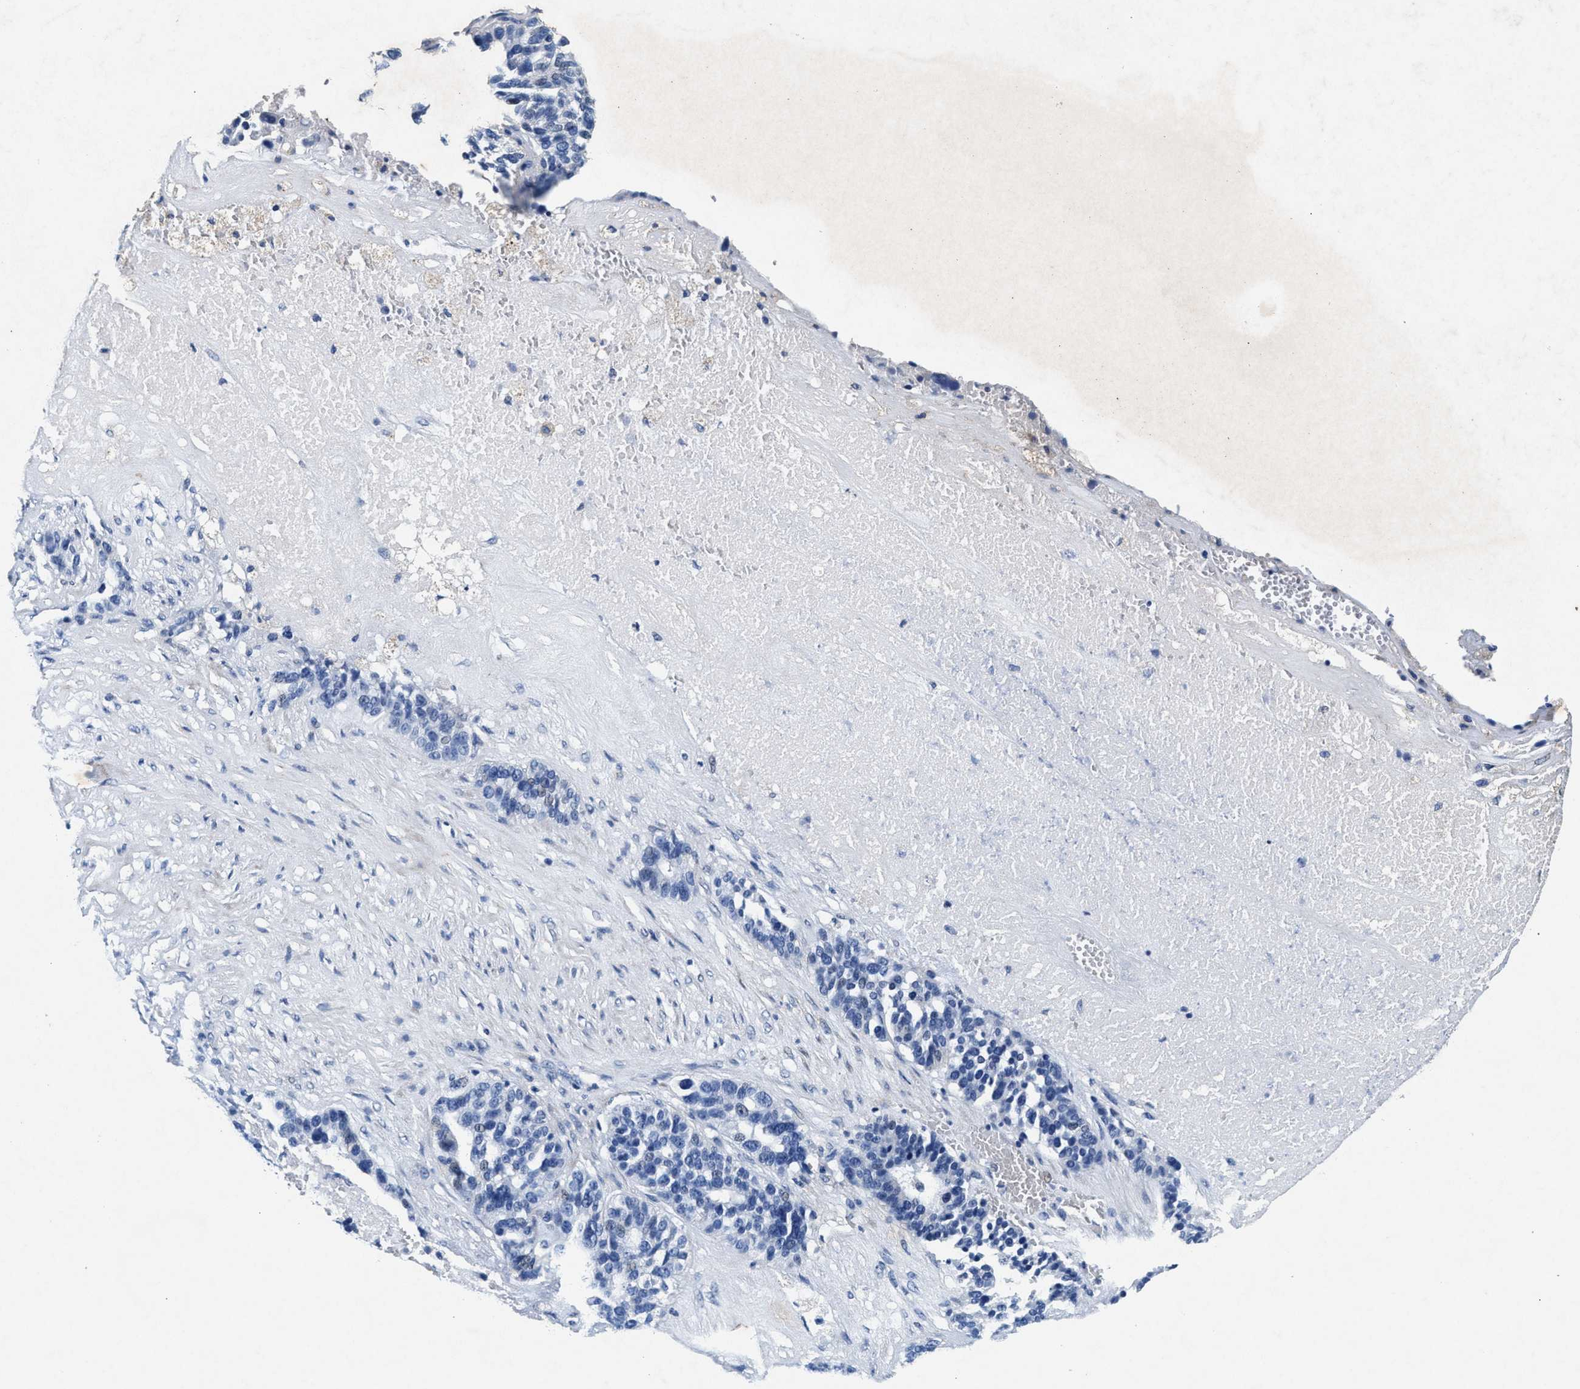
{"staining": {"intensity": "negative", "quantity": "none", "location": "none"}, "tissue": "ovarian cancer", "cell_type": "Tumor cells", "image_type": "cancer", "snomed": [{"axis": "morphology", "description": "Cystadenocarcinoma, serous, NOS"}, {"axis": "topography", "description": "Ovary"}], "caption": "Tumor cells are negative for protein expression in human ovarian cancer. The staining was performed using DAB (3,3'-diaminobenzidine) to visualize the protein expression in brown, while the nuclei were stained in blue with hematoxylin (Magnification: 20x).", "gene": "SLC8A1", "patient": {"sex": "female", "age": 59}}